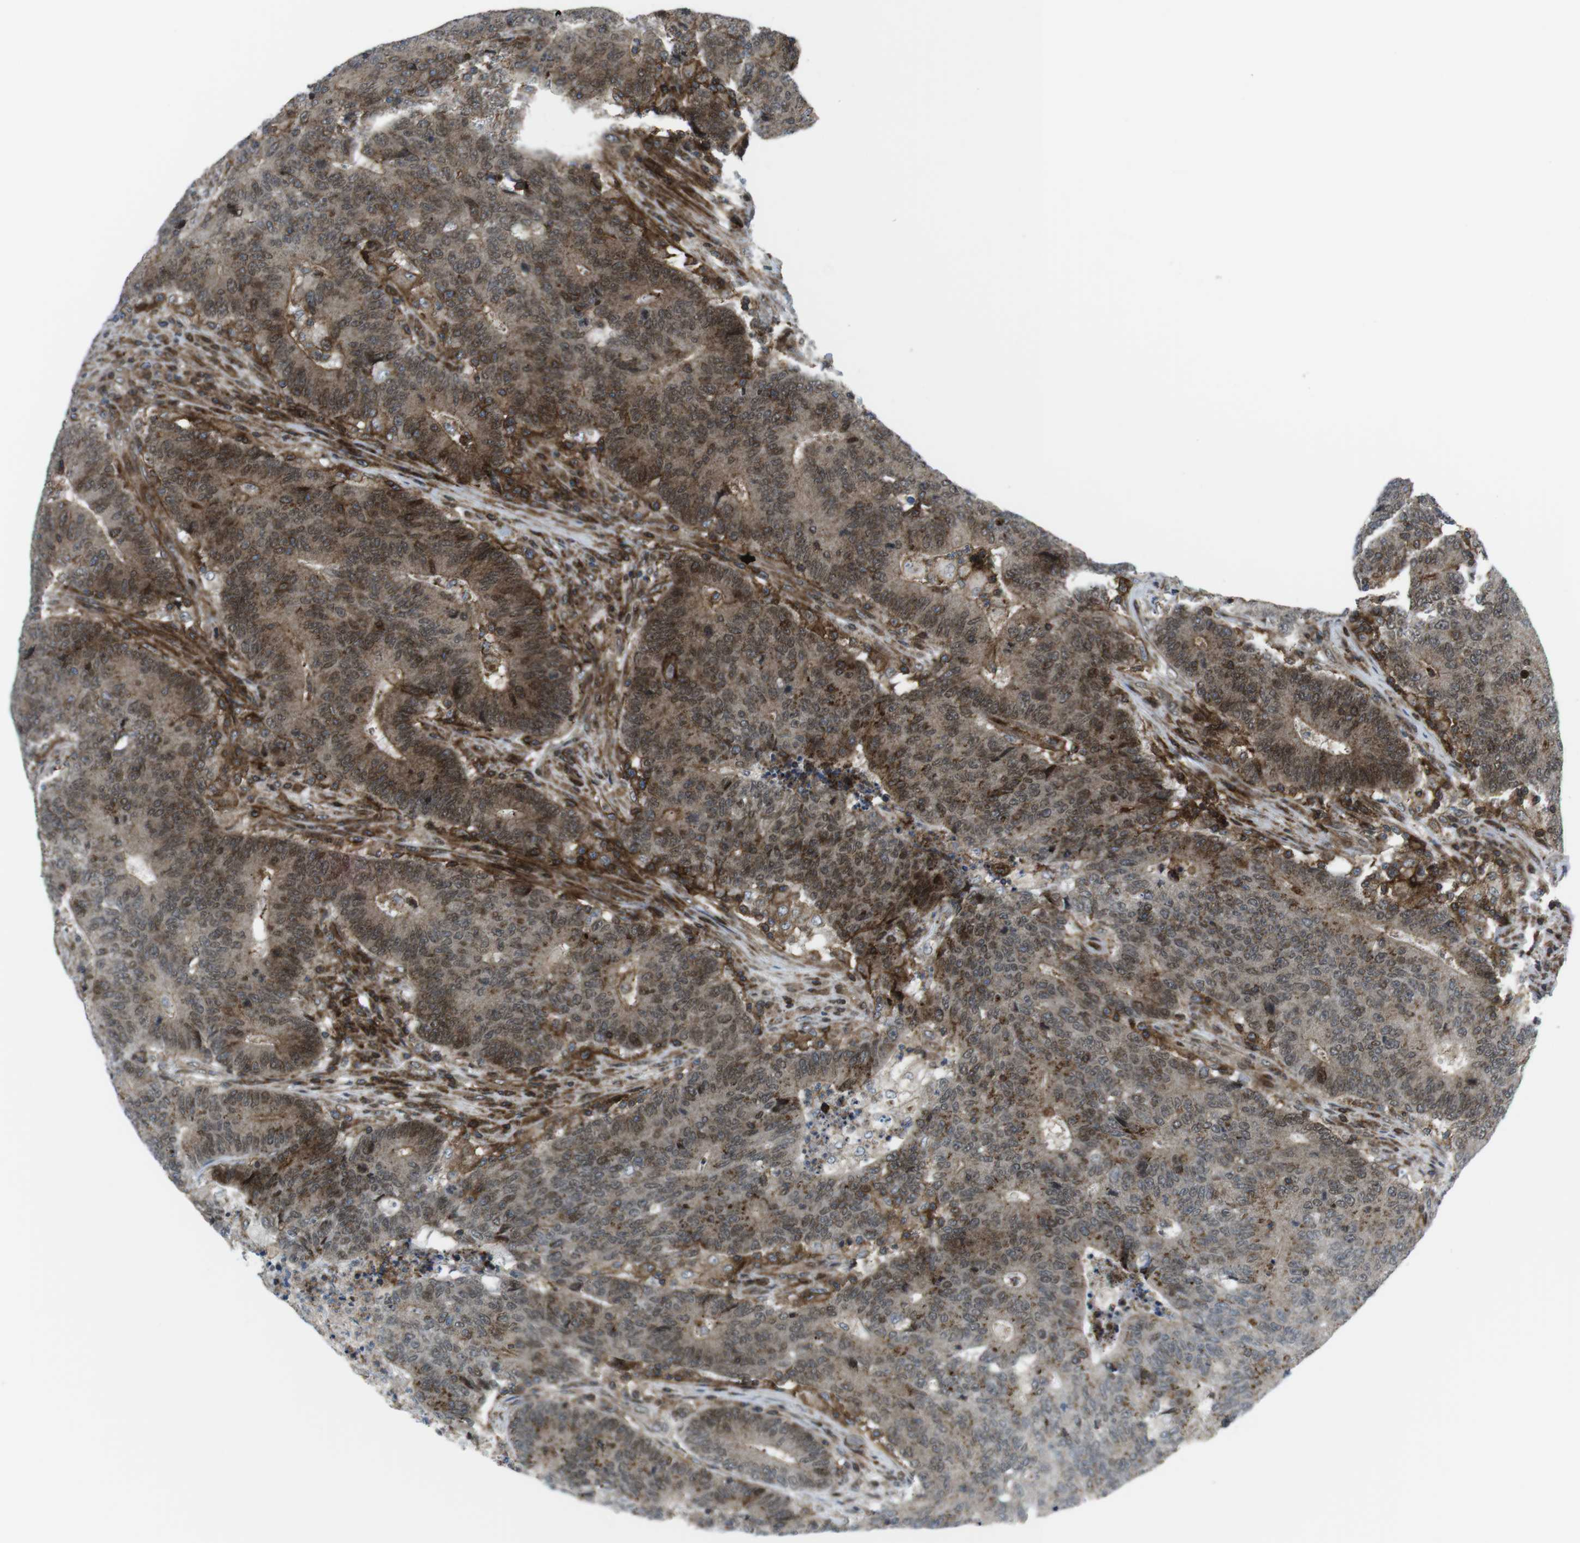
{"staining": {"intensity": "moderate", "quantity": "25%-75%", "location": "cytoplasmic/membranous"}, "tissue": "colorectal cancer", "cell_type": "Tumor cells", "image_type": "cancer", "snomed": [{"axis": "morphology", "description": "Normal tissue, NOS"}, {"axis": "morphology", "description": "Adenocarcinoma, NOS"}, {"axis": "topography", "description": "Colon"}], "caption": "Immunohistochemical staining of human adenocarcinoma (colorectal) shows medium levels of moderate cytoplasmic/membranous positivity in approximately 25%-75% of tumor cells.", "gene": "CUL7", "patient": {"sex": "female", "age": 75}}